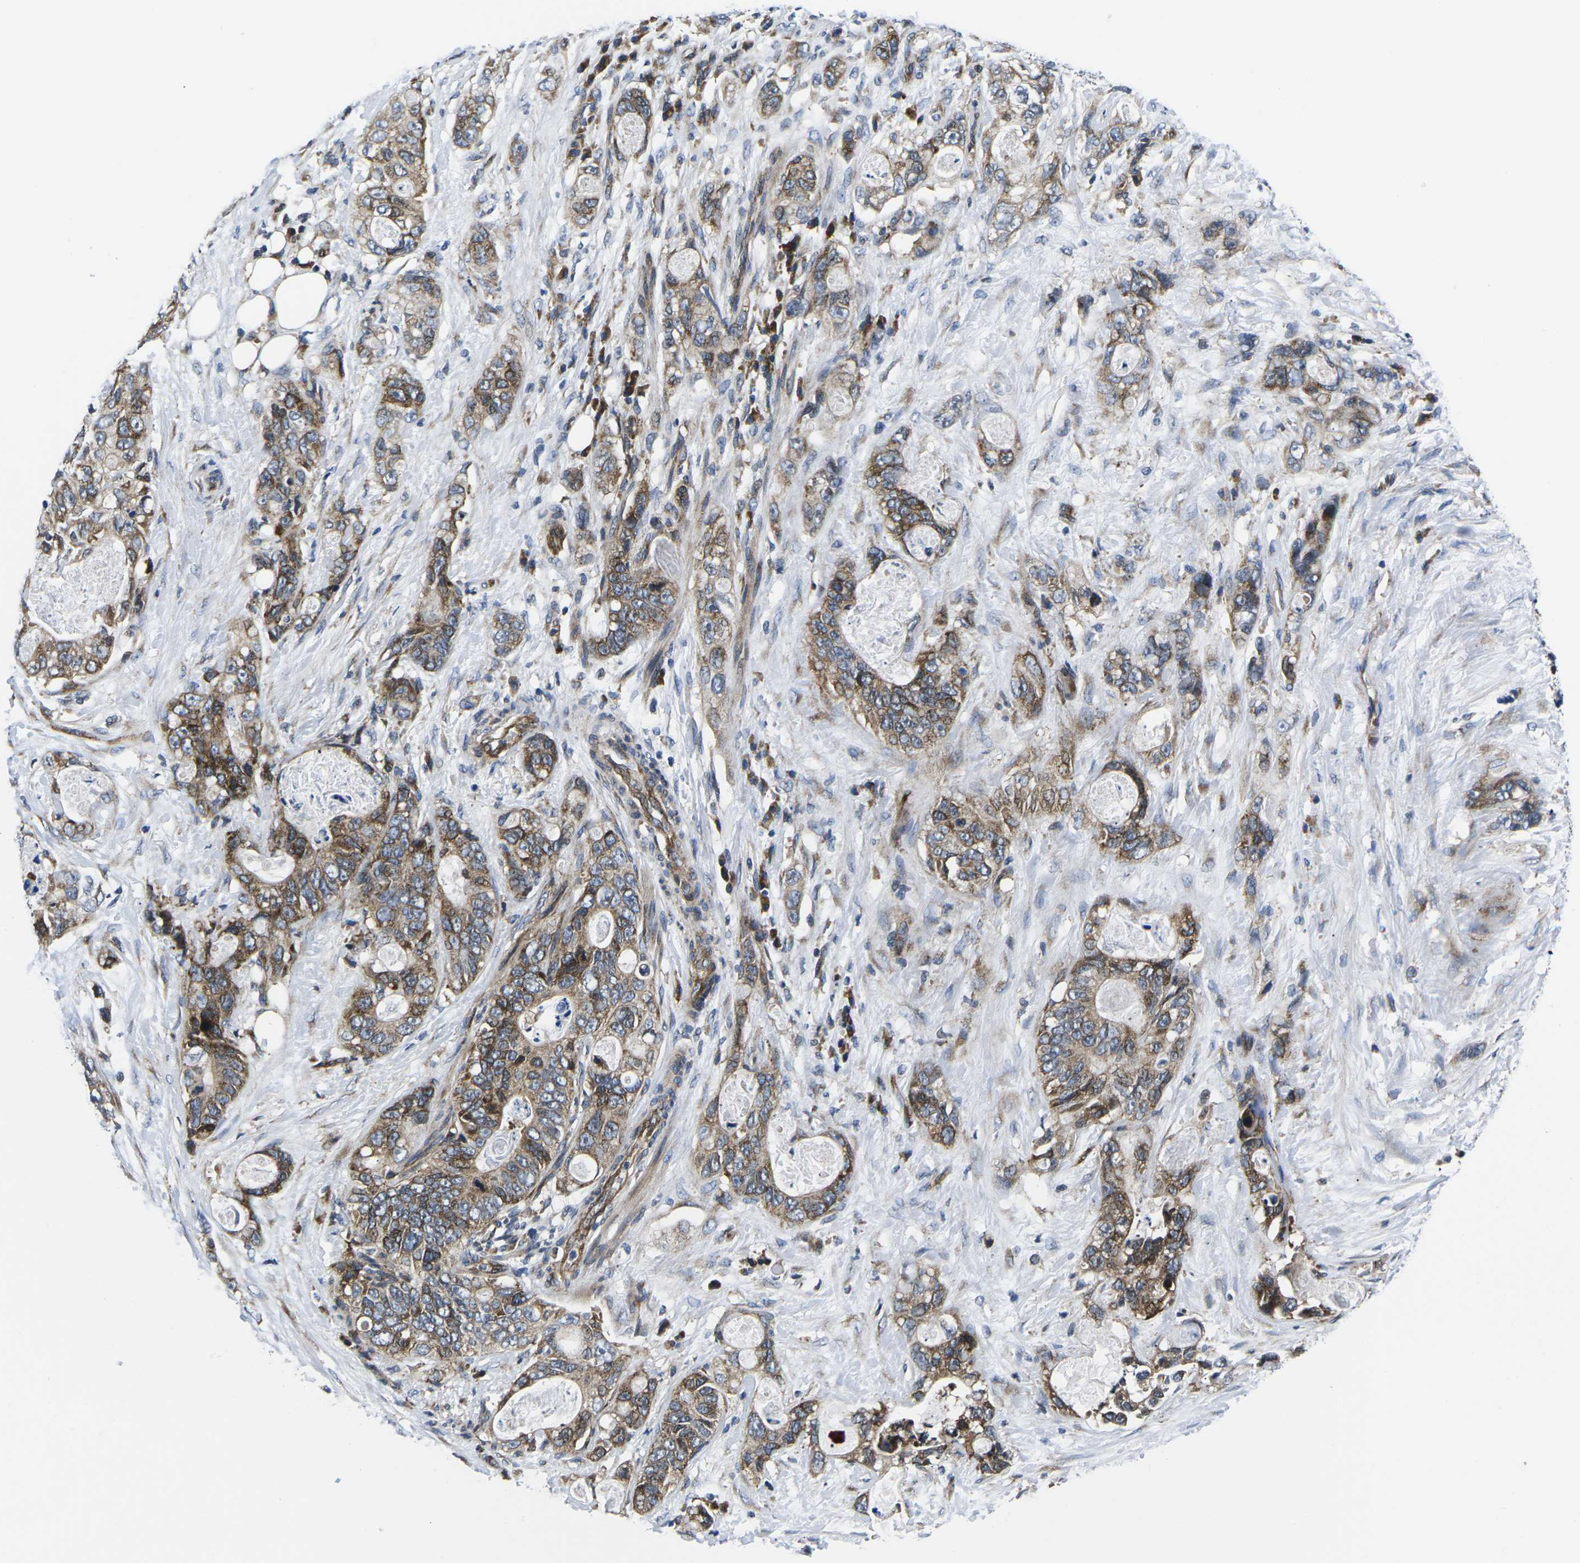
{"staining": {"intensity": "moderate", "quantity": ">75%", "location": "cytoplasmic/membranous"}, "tissue": "stomach cancer", "cell_type": "Tumor cells", "image_type": "cancer", "snomed": [{"axis": "morphology", "description": "Adenocarcinoma, NOS"}, {"axis": "topography", "description": "Stomach"}], "caption": "Immunohistochemistry photomicrograph of neoplastic tissue: stomach adenocarcinoma stained using immunohistochemistry (IHC) reveals medium levels of moderate protein expression localized specifically in the cytoplasmic/membranous of tumor cells, appearing as a cytoplasmic/membranous brown color.", "gene": "EIF4E", "patient": {"sex": "female", "age": 89}}